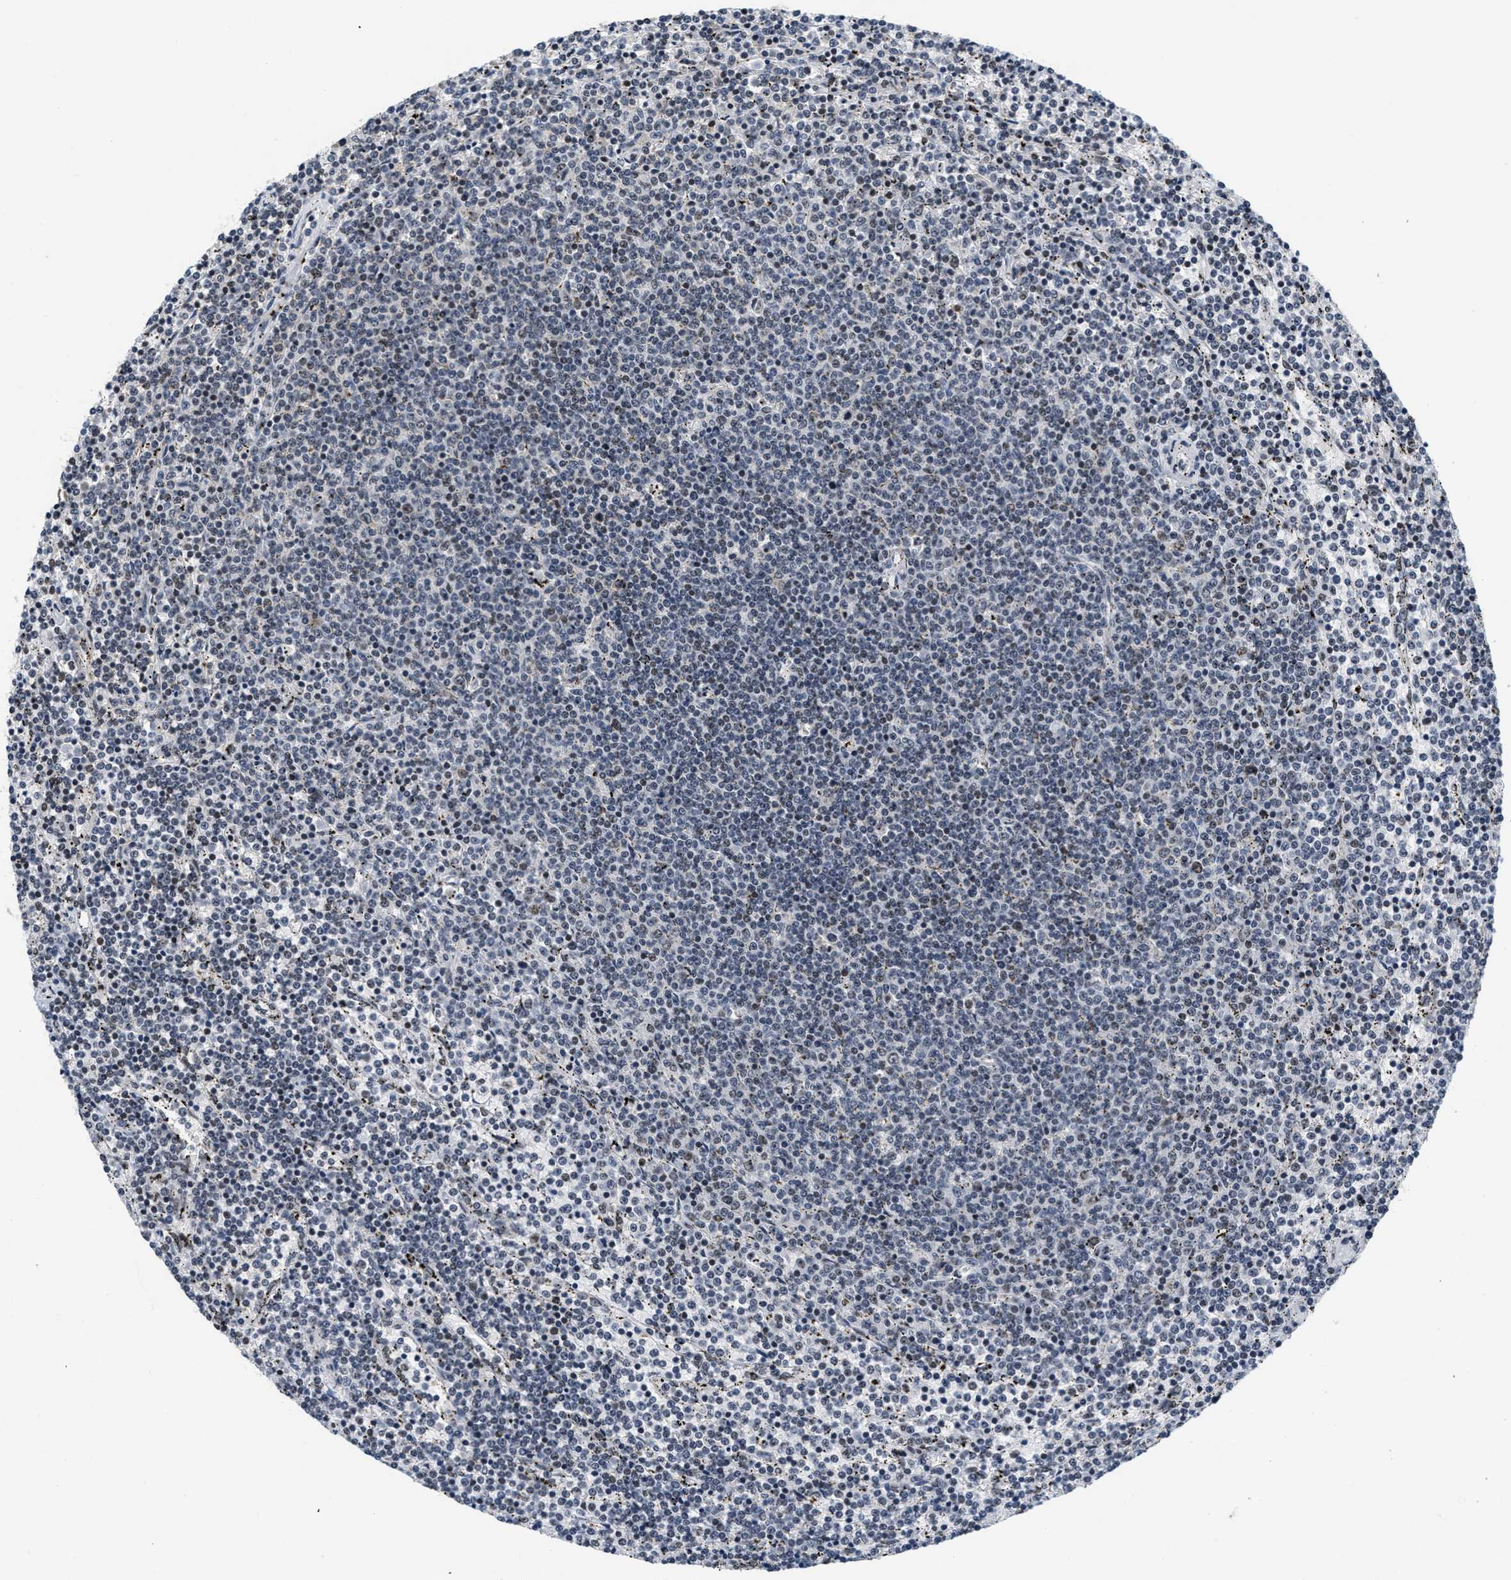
{"staining": {"intensity": "weak", "quantity": "<25%", "location": "nuclear"}, "tissue": "lymphoma", "cell_type": "Tumor cells", "image_type": "cancer", "snomed": [{"axis": "morphology", "description": "Malignant lymphoma, non-Hodgkin's type, Low grade"}, {"axis": "topography", "description": "Spleen"}], "caption": "Tumor cells show no significant expression in low-grade malignant lymphoma, non-Hodgkin's type.", "gene": "RAF1", "patient": {"sex": "female", "age": 50}}